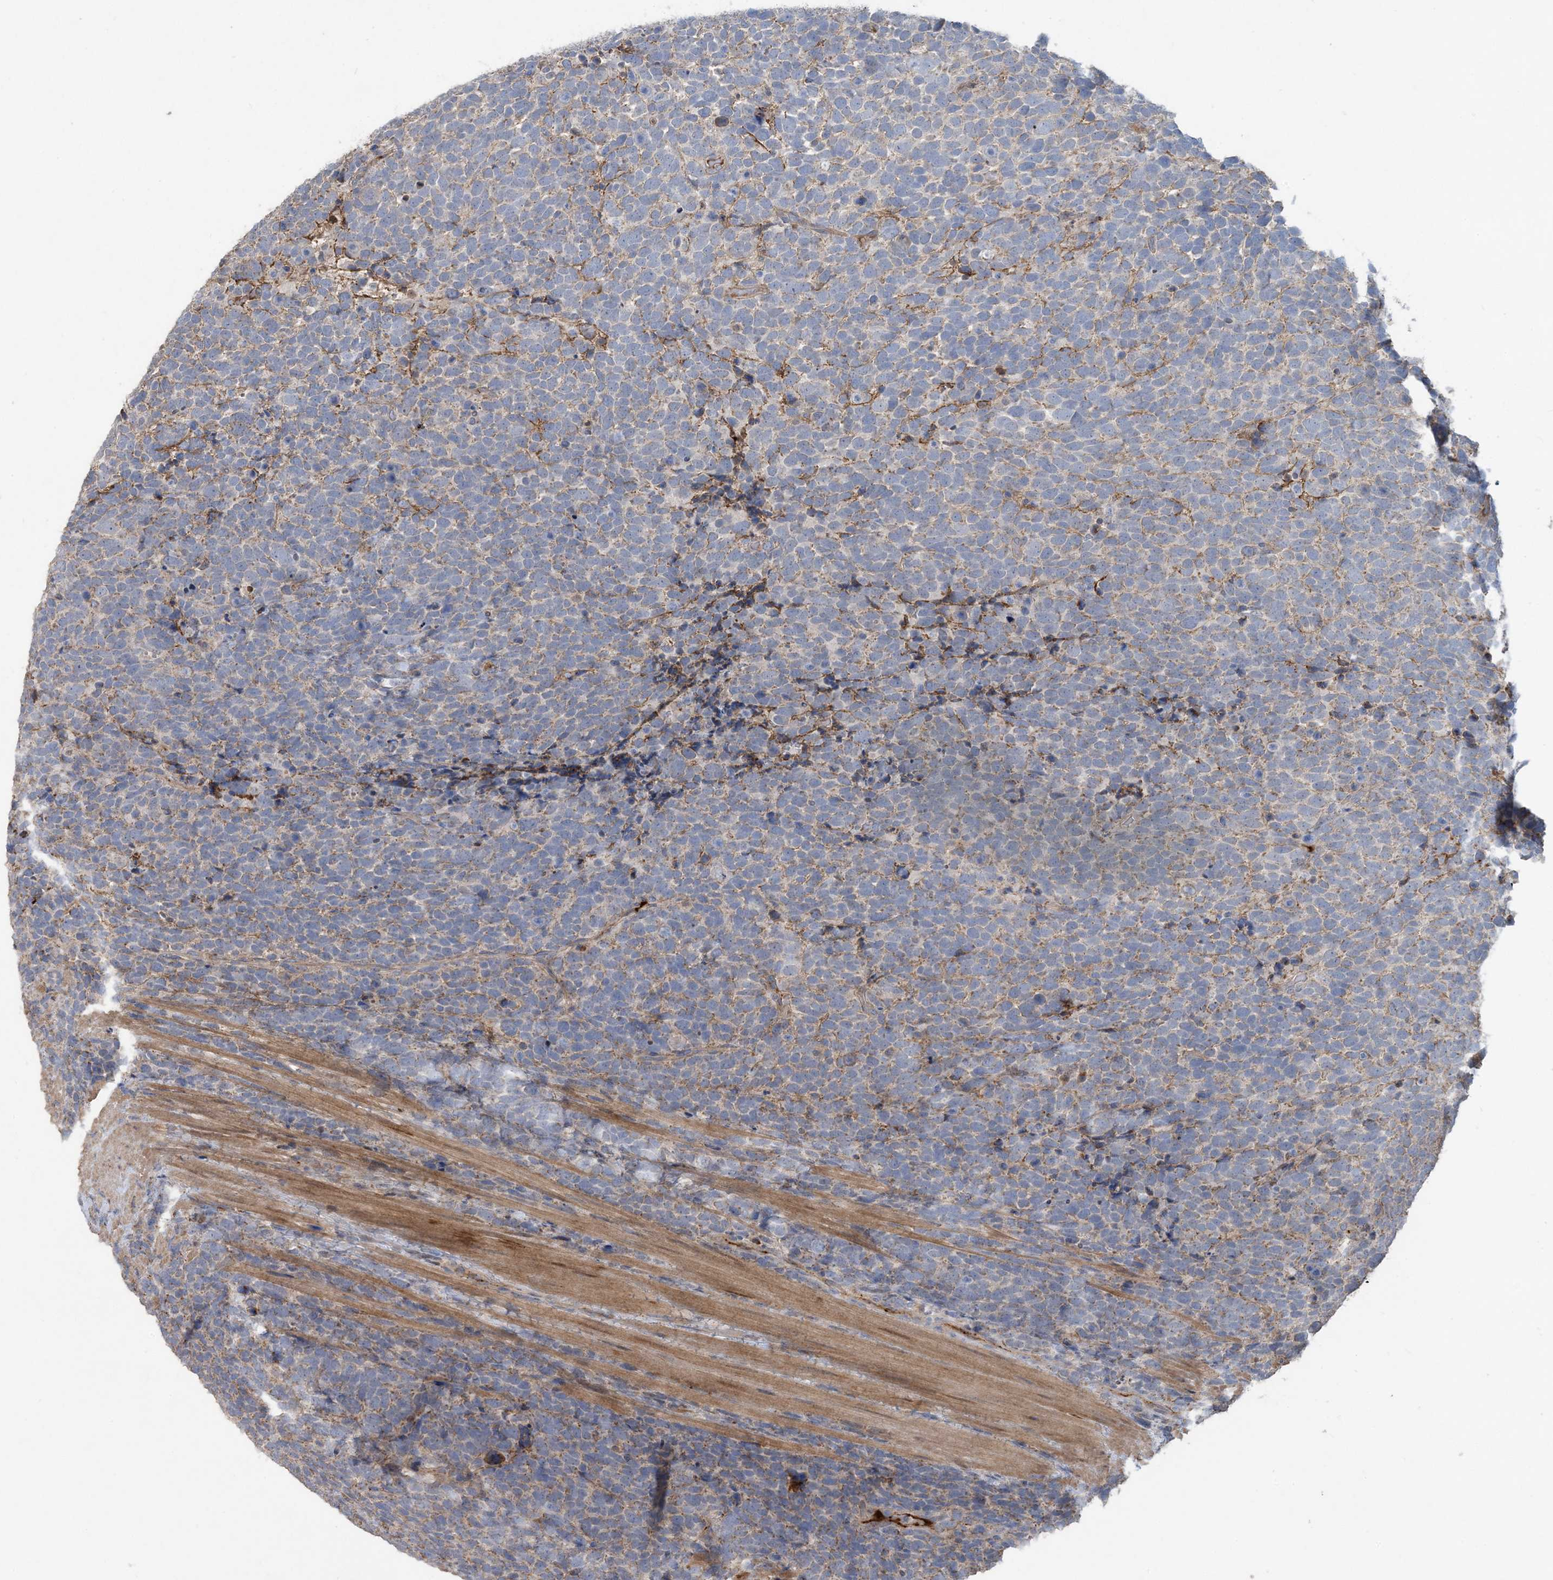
{"staining": {"intensity": "weak", "quantity": "25%-75%", "location": "cytoplasmic/membranous"}, "tissue": "urothelial cancer", "cell_type": "Tumor cells", "image_type": "cancer", "snomed": [{"axis": "morphology", "description": "Urothelial carcinoma, High grade"}, {"axis": "topography", "description": "Urinary bladder"}], "caption": "Immunohistochemistry image of urothelial cancer stained for a protein (brown), which exhibits low levels of weak cytoplasmic/membranous positivity in approximately 25%-75% of tumor cells.", "gene": "ECHDC1", "patient": {"sex": "female", "age": 82}}